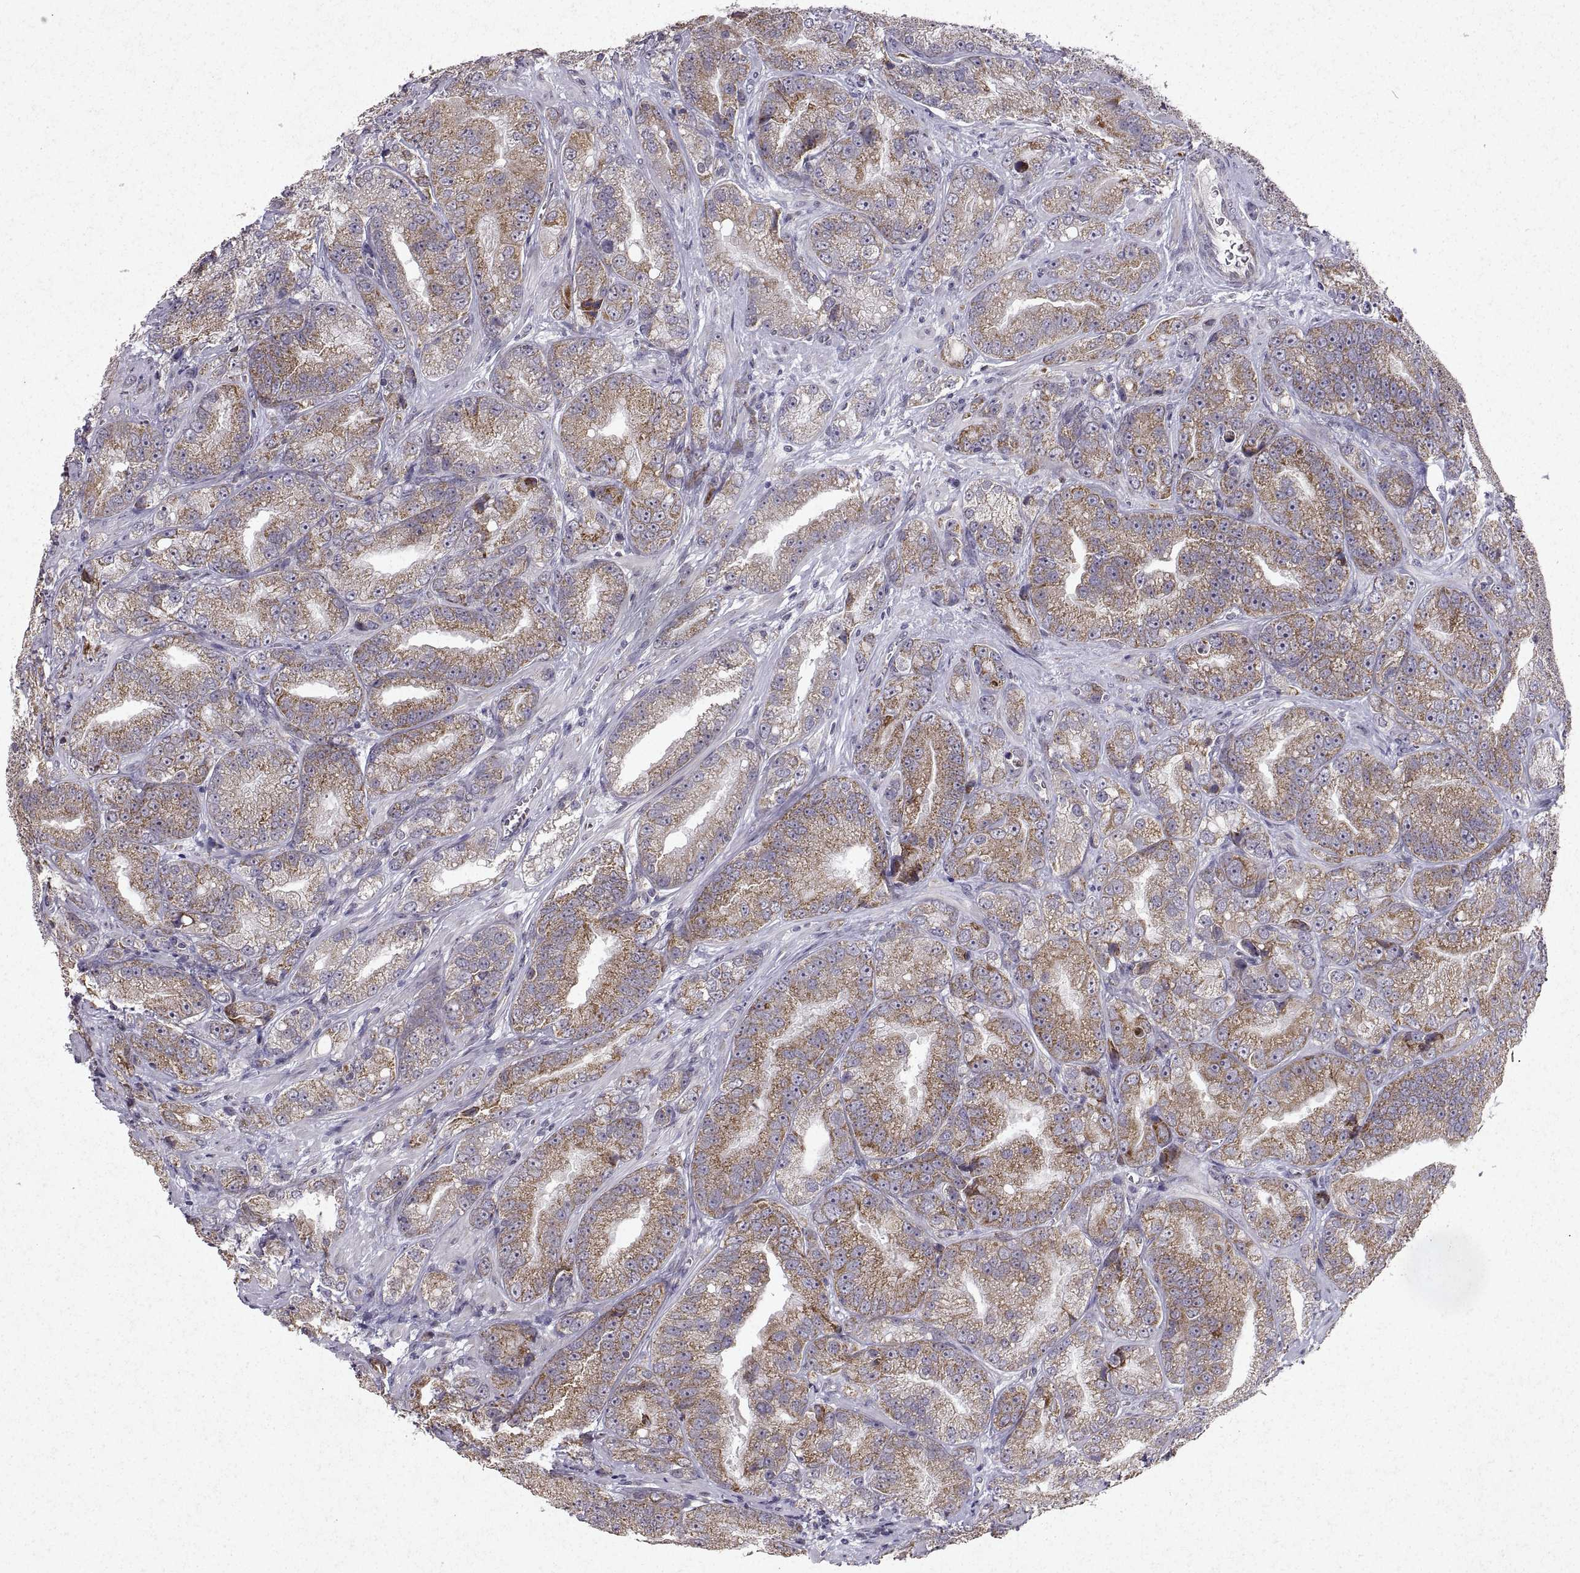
{"staining": {"intensity": "weak", "quantity": ">75%", "location": "cytoplasmic/membranous"}, "tissue": "prostate cancer", "cell_type": "Tumor cells", "image_type": "cancer", "snomed": [{"axis": "morphology", "description": "Adenocarcinoma, NOS"}, {"axis": "topography", "description": "Prostate"}], "caption": "Weak cytoplasmic/membranous expression is seen in about >75% of tumor cells in prostate adenocarcinoma. (DAB IHC with brightfield microscopy, high magnification).", "gene": "MANBAL", "patient": {"sex": "male", "age": 63}}